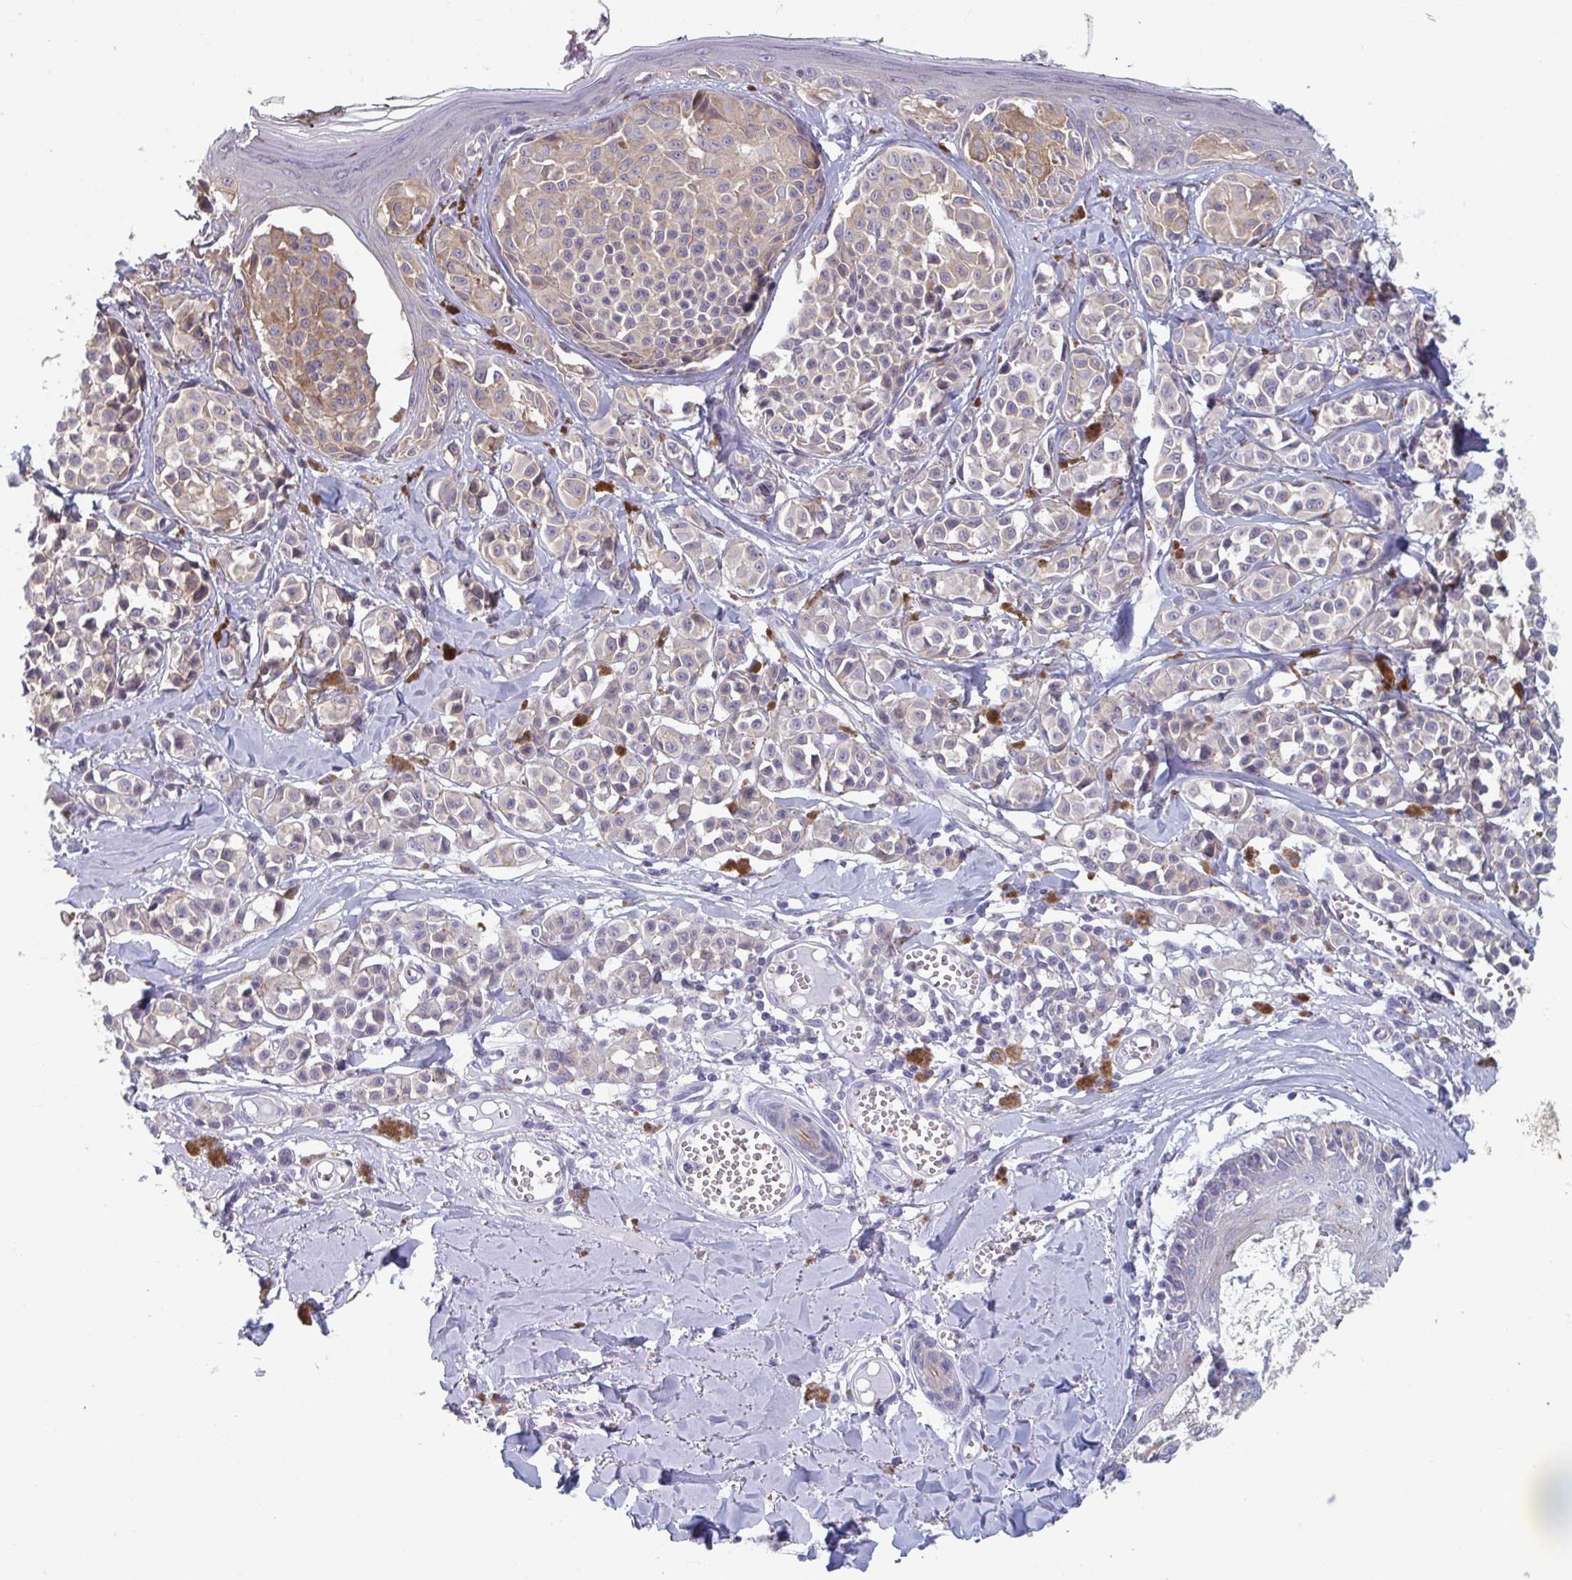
{"staining": {"intensity": "moderate", "quantity": "<25%", "location": "cytoplasmic/membranous"}, "tissue": "melanoma", "cell_type": "Tumor cells", "image_type": "cancer", "snomed": [{"axis": "morphology", "description": "Malignant melanoma, NOS"}, {"axis": "topography", "description": "Skin"}], "caption": "Melanoma tissue displays moderate cytoplasmic/membranous expression in approximately <25% of tumor cells, visualized by immunohistochemistry.", "gene": "NIPSNAP1", "patient": {"sex": "female", "age": 43}}